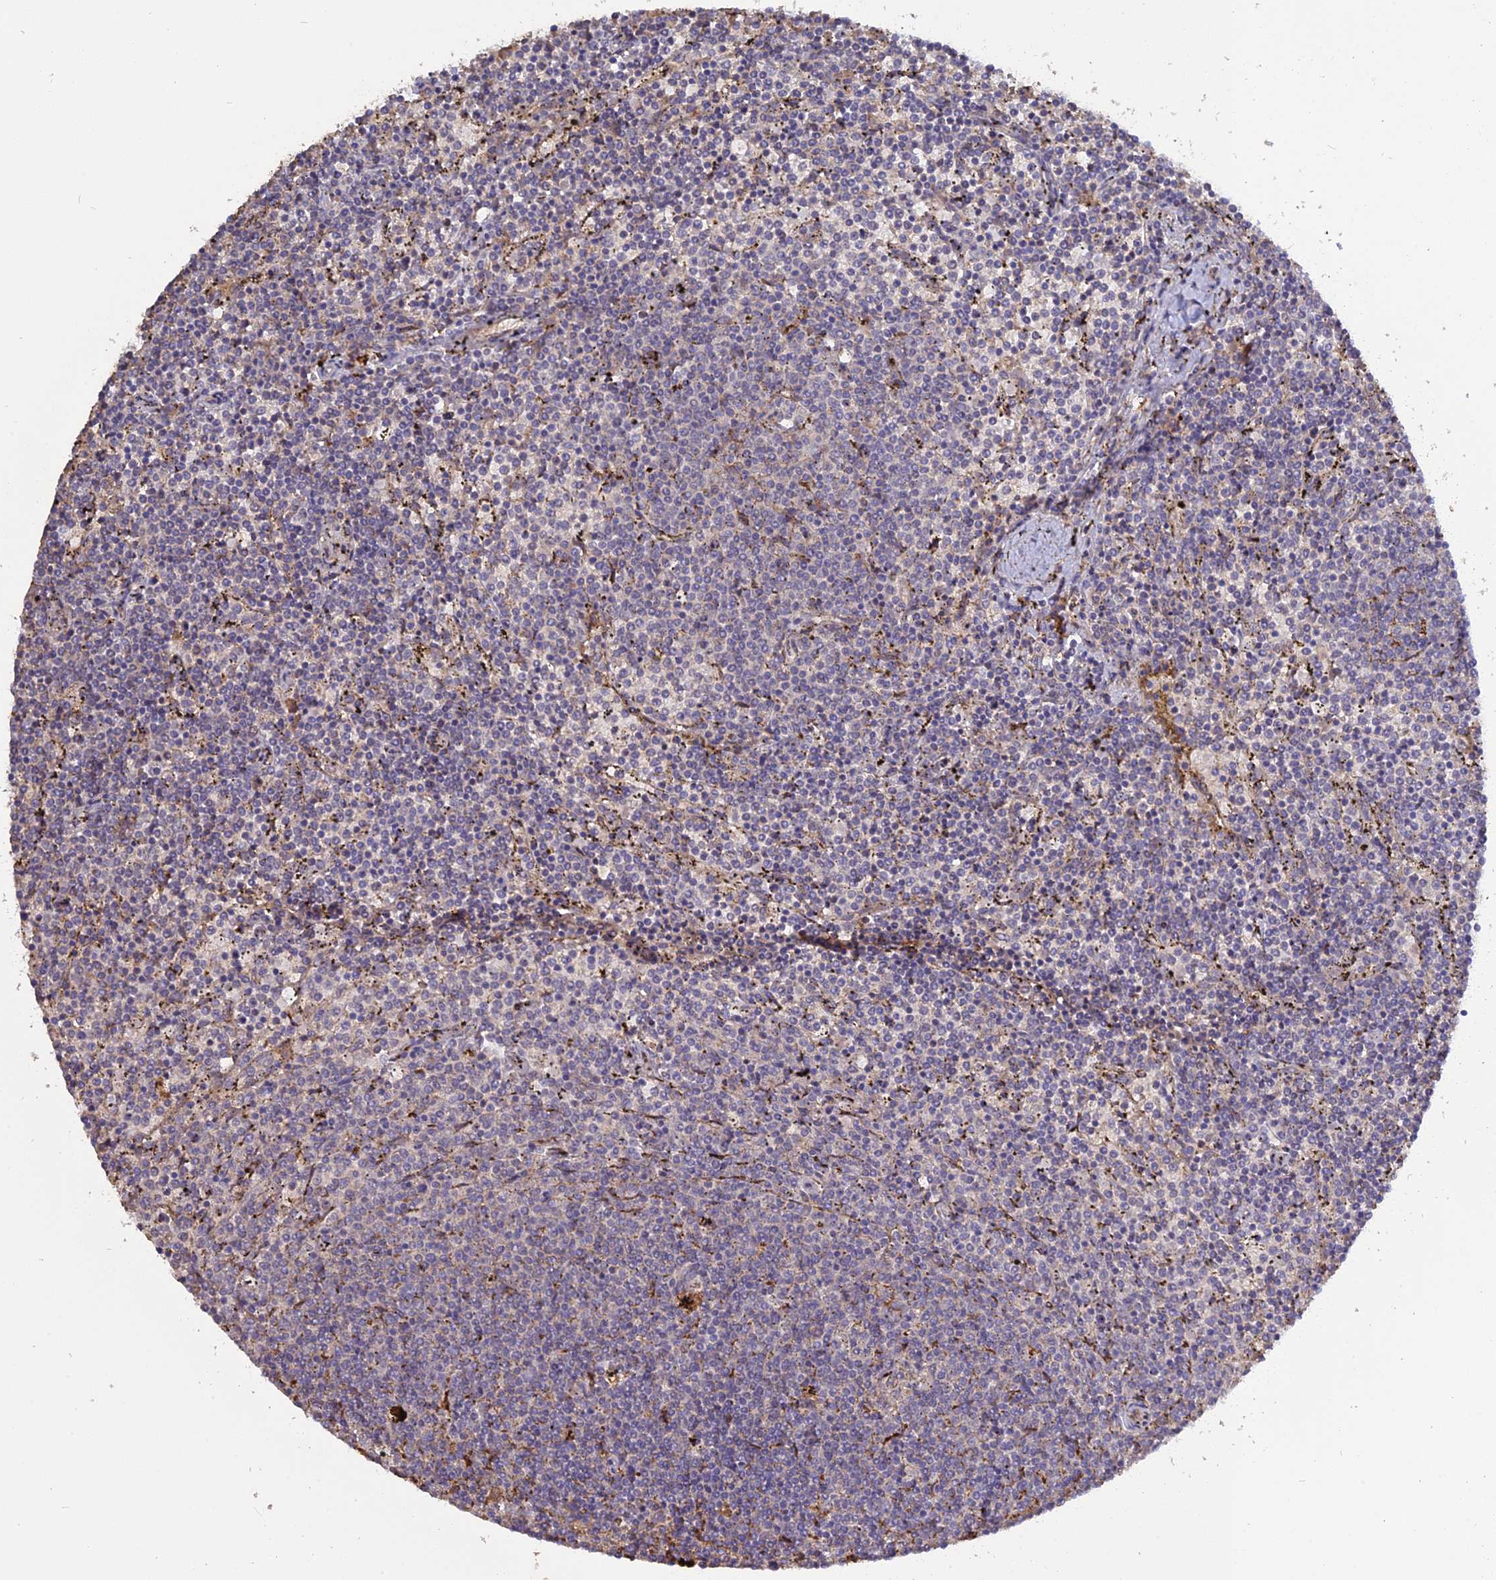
{"staining": {"intensity": "negative", "quantity": "none", "location": "none"}, "tissue": "lymphoma", "cell_type": "Tumor cells", "image_type": "cancer", "snomed": [{"axis": "morphology", "description": "Malignant lymphoma, non-Hodgkin's type, Low grade"}, {"axis": "topography", "description": "Spleen"}], "caption": "The photomicrograph reveals no significant positivity in tumor cells of lymphoma.", "gene": "PPIC", "patient": {"sex": "female", "age": 50}}